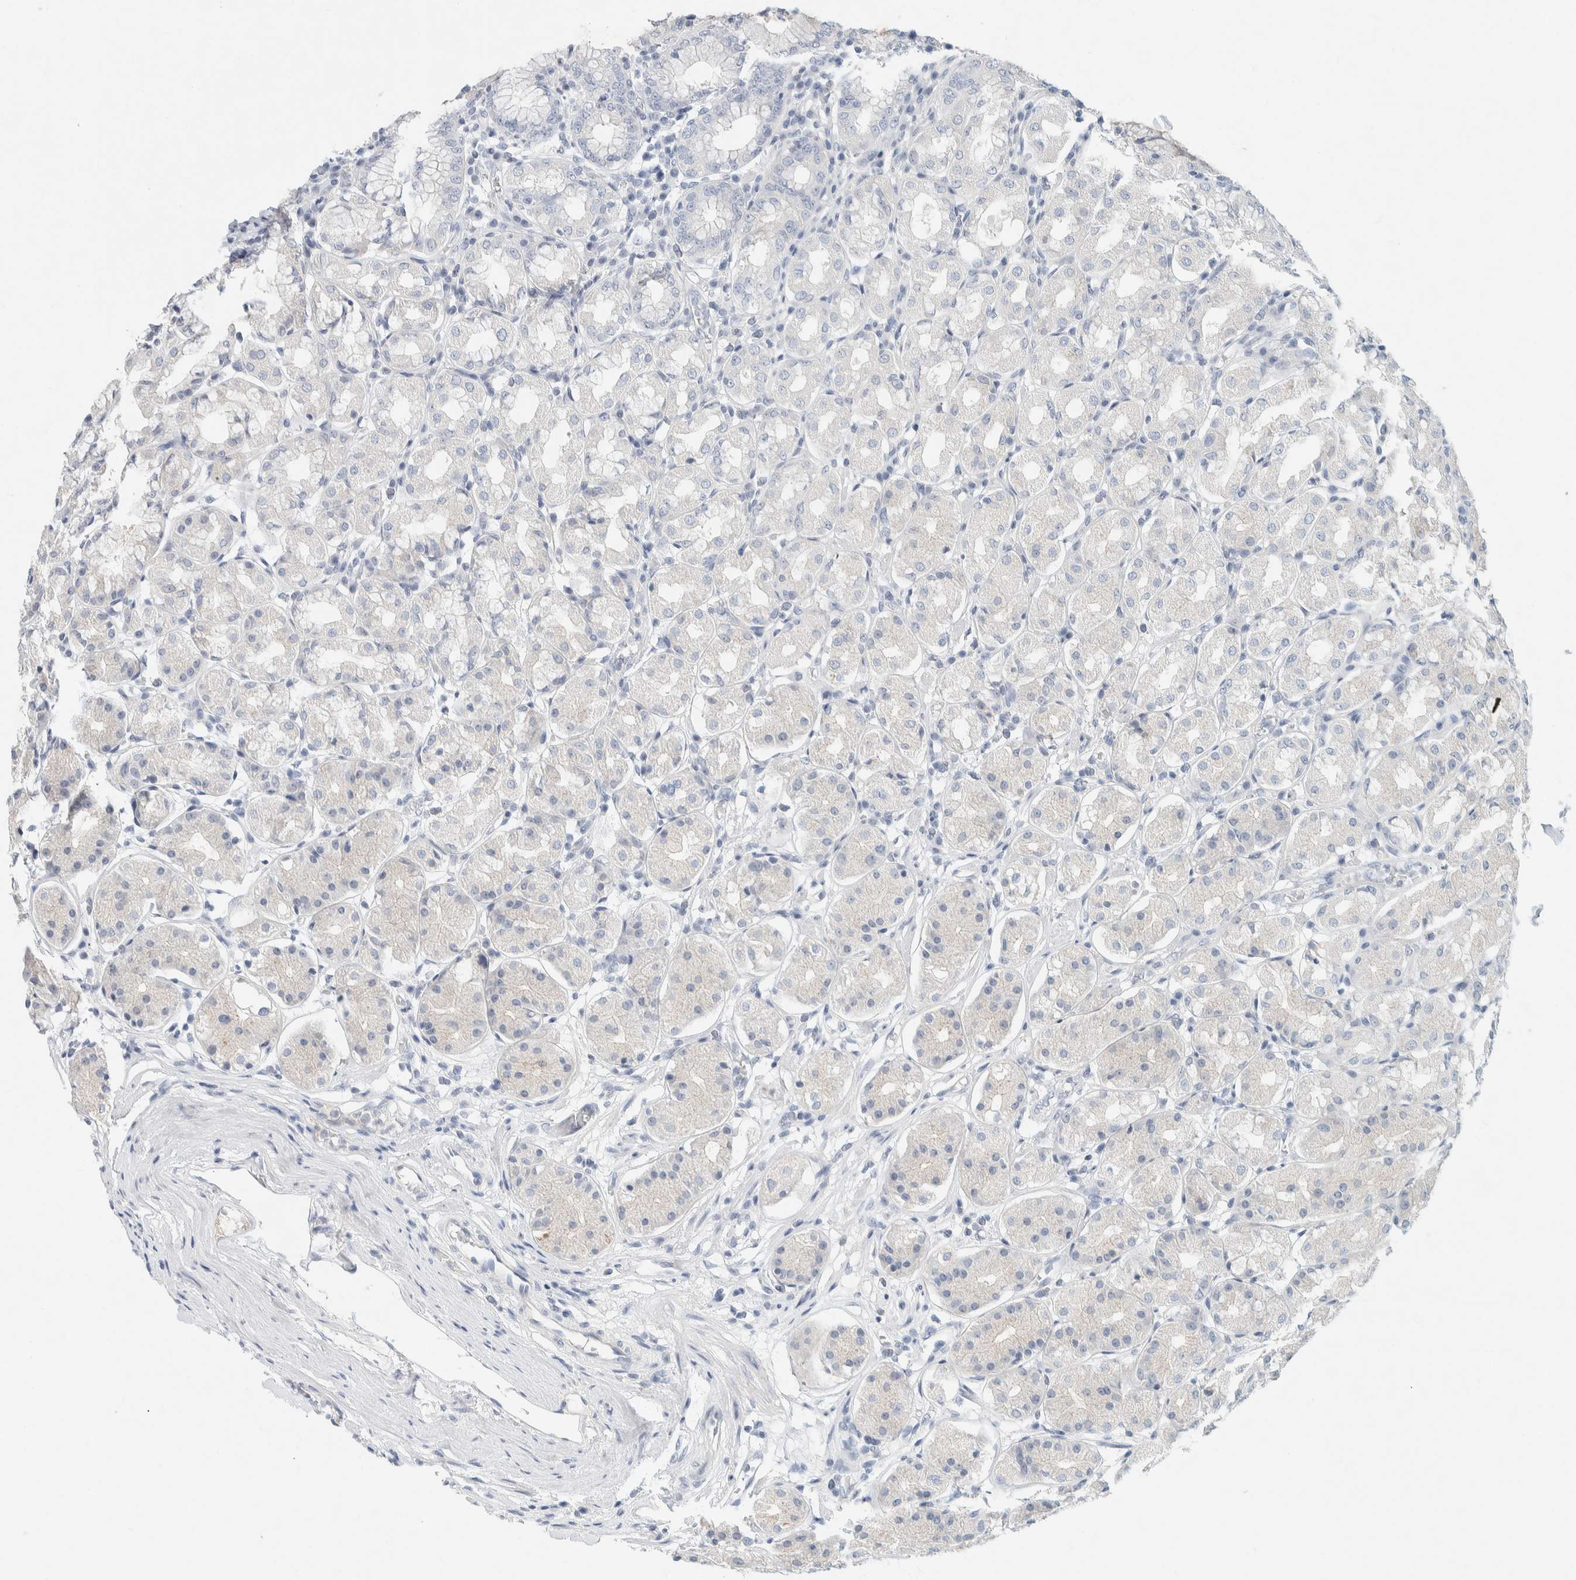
{"staining": {"intensity": "weak", "quantity": "<25%", "location": "cytoplasmic/membranous"}, "tissue": "stomach", "cell_type": "Glandular cells", "image_type": "normal", "snomed": [{"axis": "morphology", "description": "Normal tissue, NOS"}, {"axis": "topography", "description": "Stomach"}, {"axis": "topography", "description": "Stomach, lower"}], "caption": "There is no significant expression in glandular cells of stomach. (Brightfield microscopy of DAB (3,3'-diaminobenzidine) immunohistochemistry at high magnification).", "gene": "ALOX12B", "patient": {"sex": "female", "age": 56}}